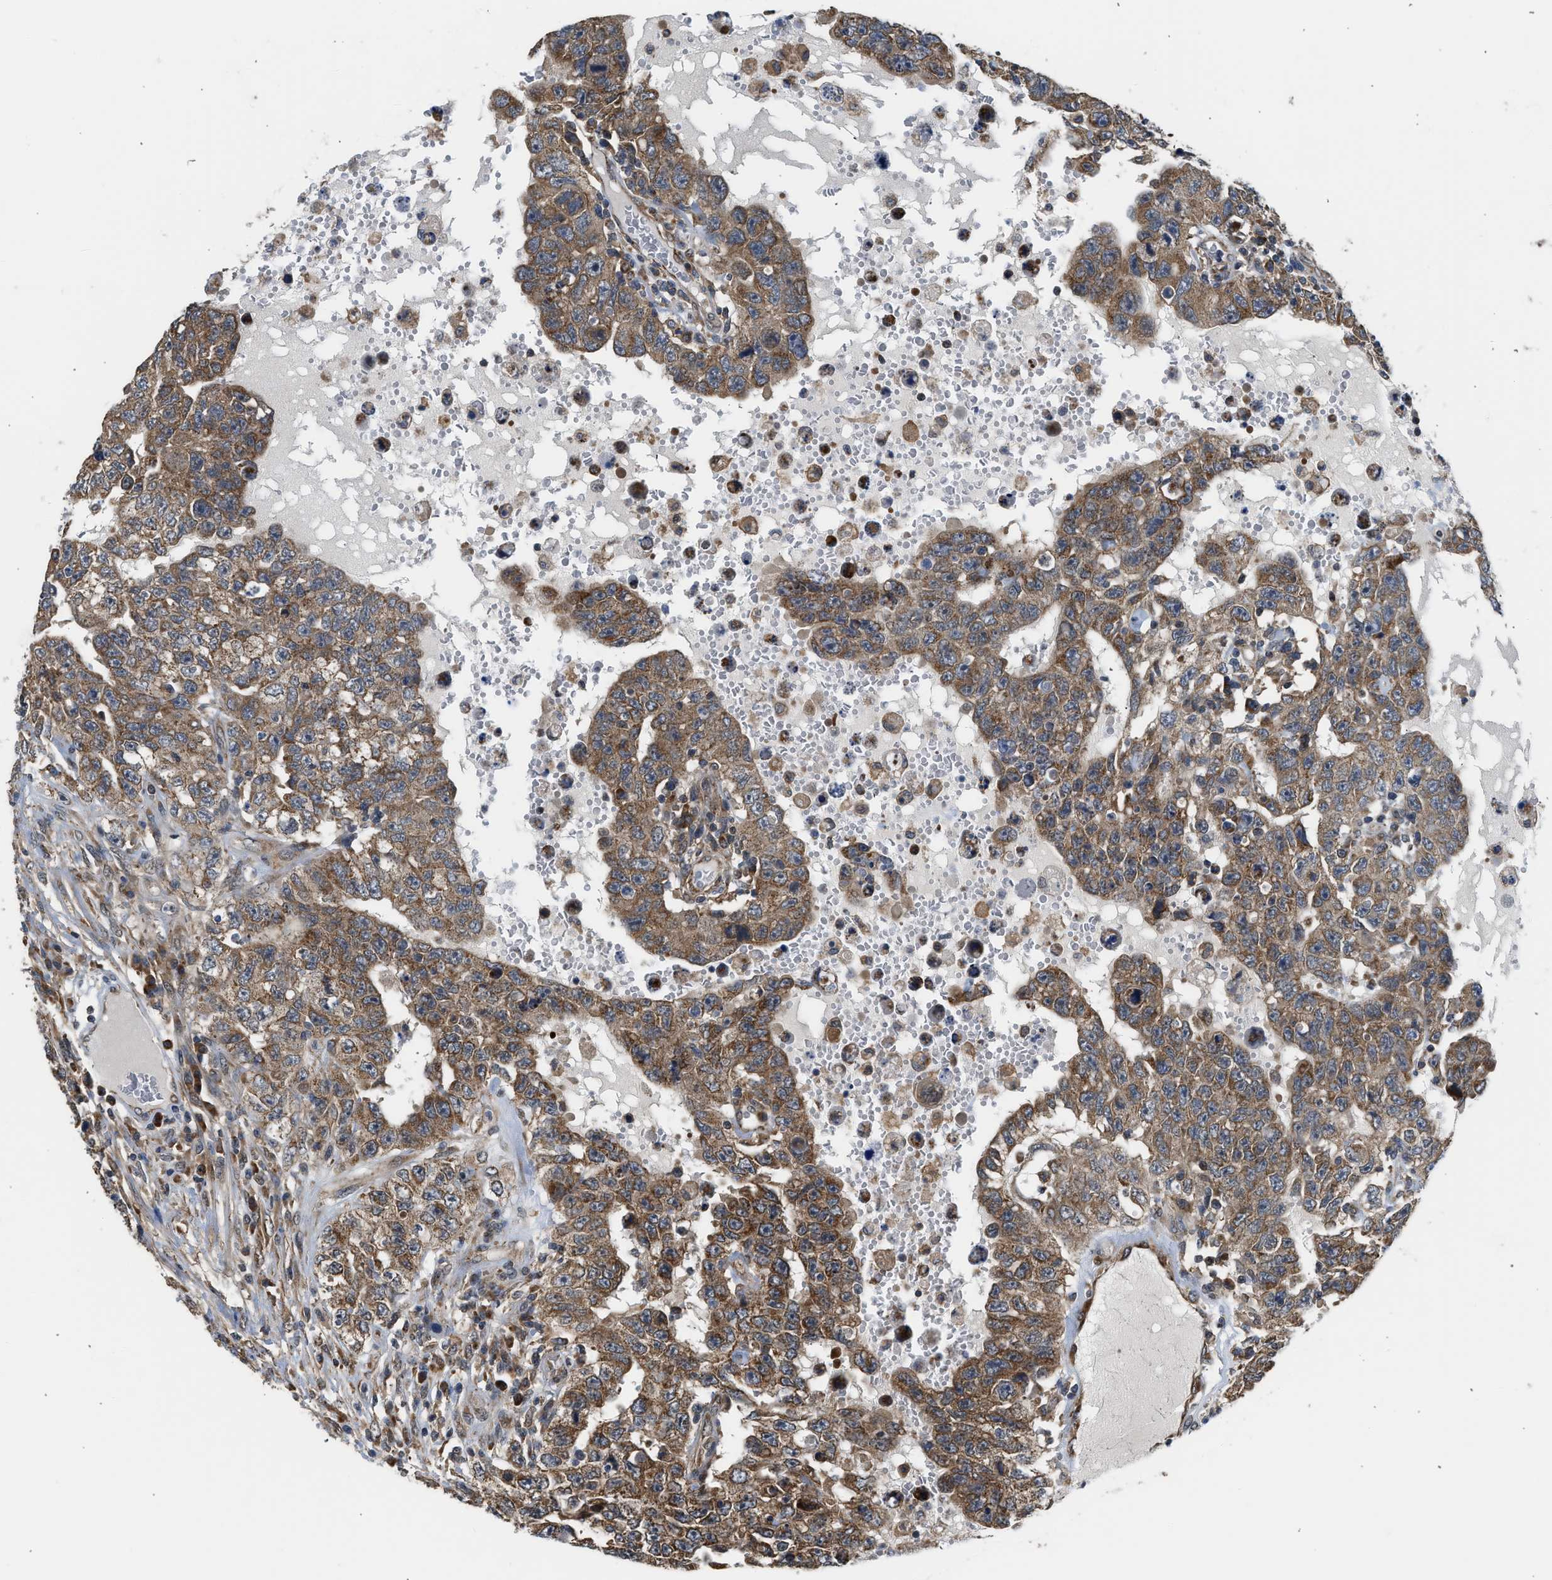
{"staining": {"intensity": "moderate", "quantity": ">75%", "location": "cytoplasmic/membranous"}, "tissue": "testis cancer", "cell_type": "Tumor cells", "image_type": "cancer", "snomed": [{"axis": "morphology", "description": "Carcinoma, Embryonal, NOS"}, {"axis": "topography", "description": "Testis"}], "caption": "About >75% of tumor cells in human testis embryonal carcinoma reveal moderate cytoplasmic/membranous protein positivity as visualized by brown immunohistochemical staining.", "gene": "POLG2", "patient": {"sex": "male", "age": 26}}